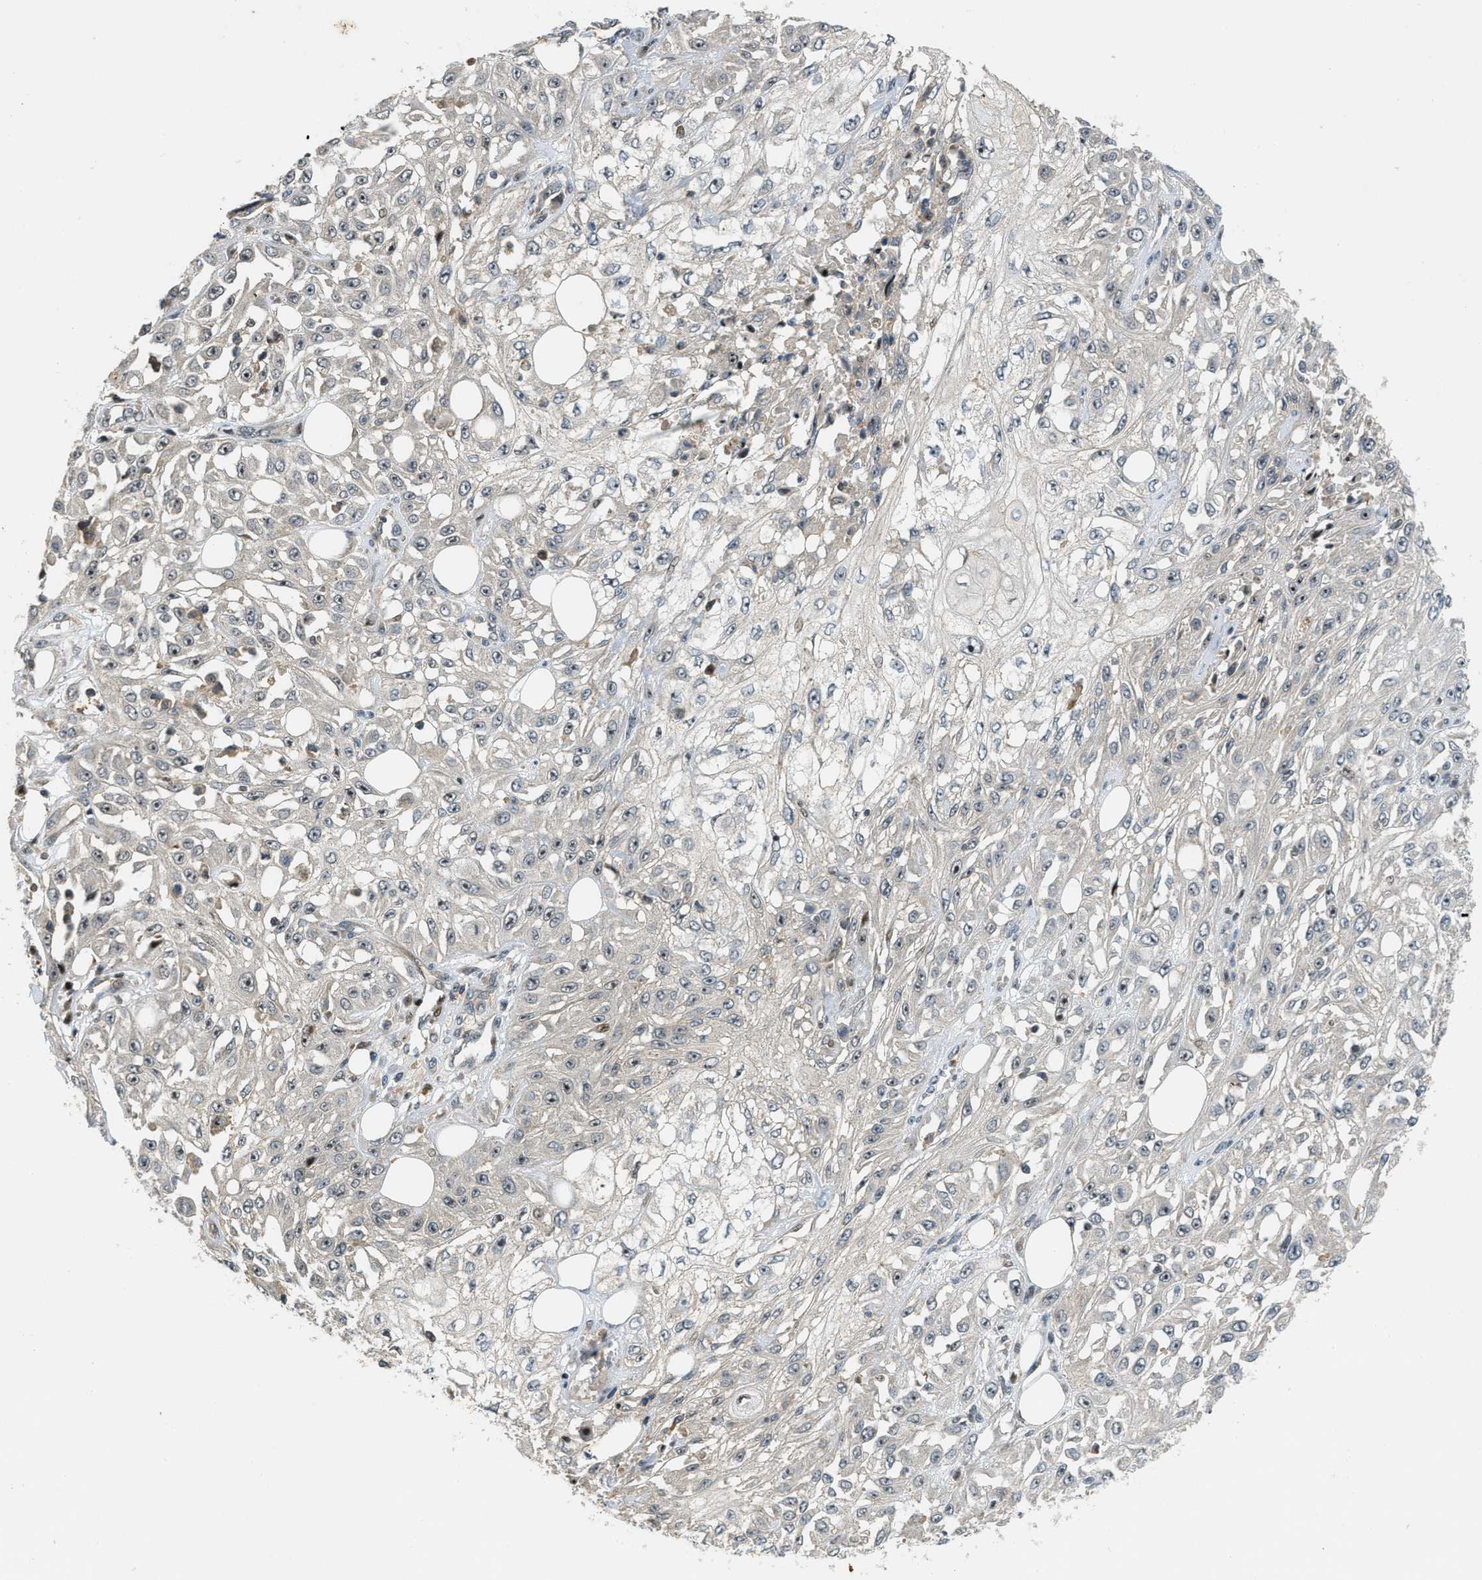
{"staining": {"intensity": "weak", "quantity": "<25%", "location": "nuclear"}, "tissue": "skin cancer", "cell_type": "Tumor cells", "image_type": "cancer", "snomed": [{"axis": "morphology", "description": "Squamous cell carcinoma, NOS"}, {"axis": "morphology", "description": "Squamous cell carcinoma, metastatic, NOS"}, {"axis": "topography", "description": "Skin"}, {"axis": "topography", "description": "Lymph node"}], "caption": "Tumor cells are negative for brown protein staining in skin cancer (metastatic squamous cell carcinoma).", "gene": "TRAPPC14", "patient": {"sex": "male", "age": 75}}